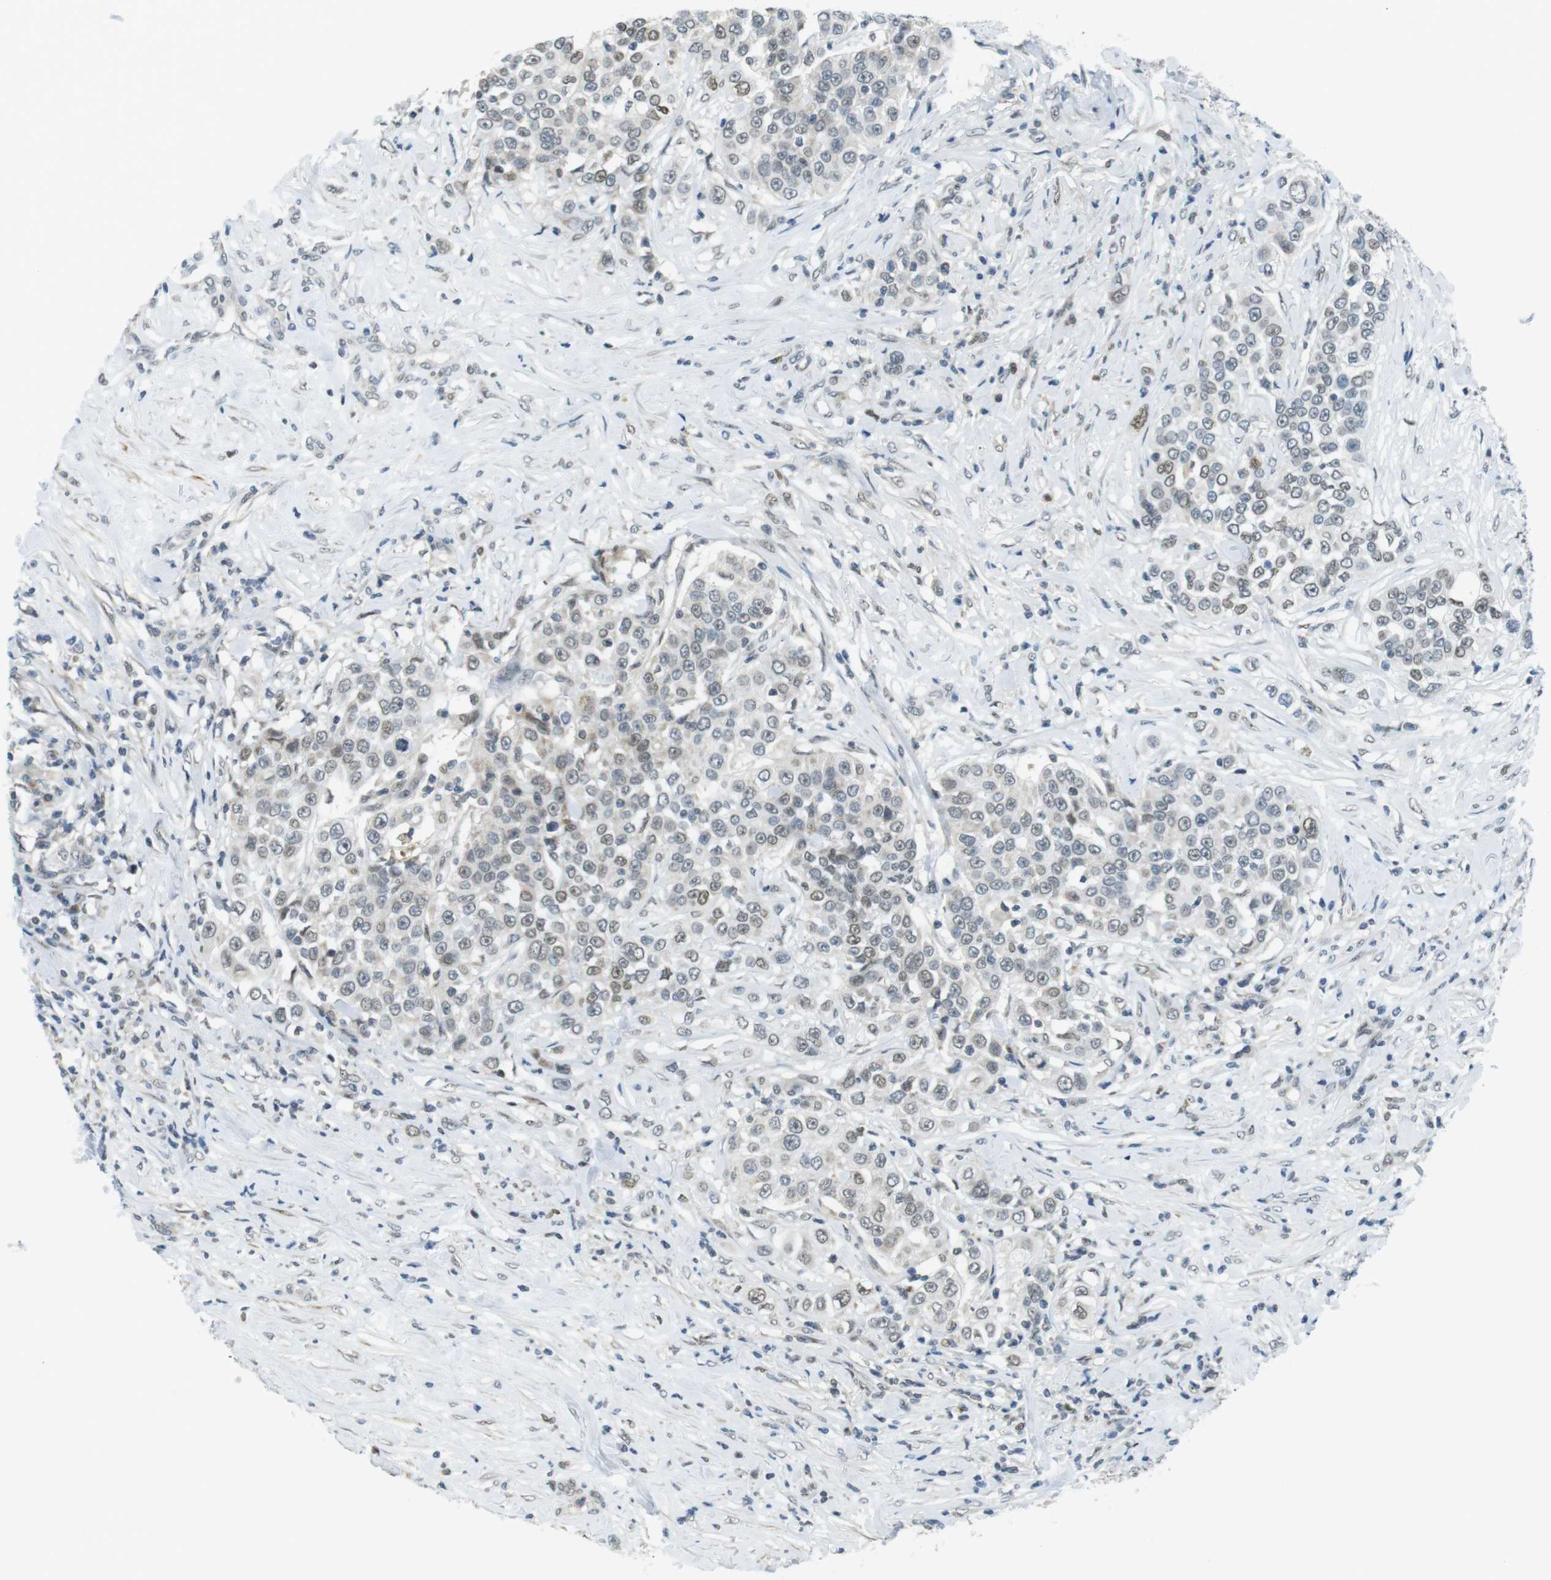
{"staining": {"intensity": "weak", "quantity": "<25%", "location": "nuclear"}, "tissue": "urothelial cancer", "cell_type": "Tumor cells", "image_type": "cancer", "snomed": [{"axis": "morphology", "description": "Urothelial carcinoma, High grade"}, {"axis": "topography", "description": "Urinary bladder"}], "caption": "High-grade urothelial carcinoma was stained to show a protein in brown. There is no significant expression in tumor cells.", "gene": "USP7", "patient": {"sex": "female", "age": 80}}